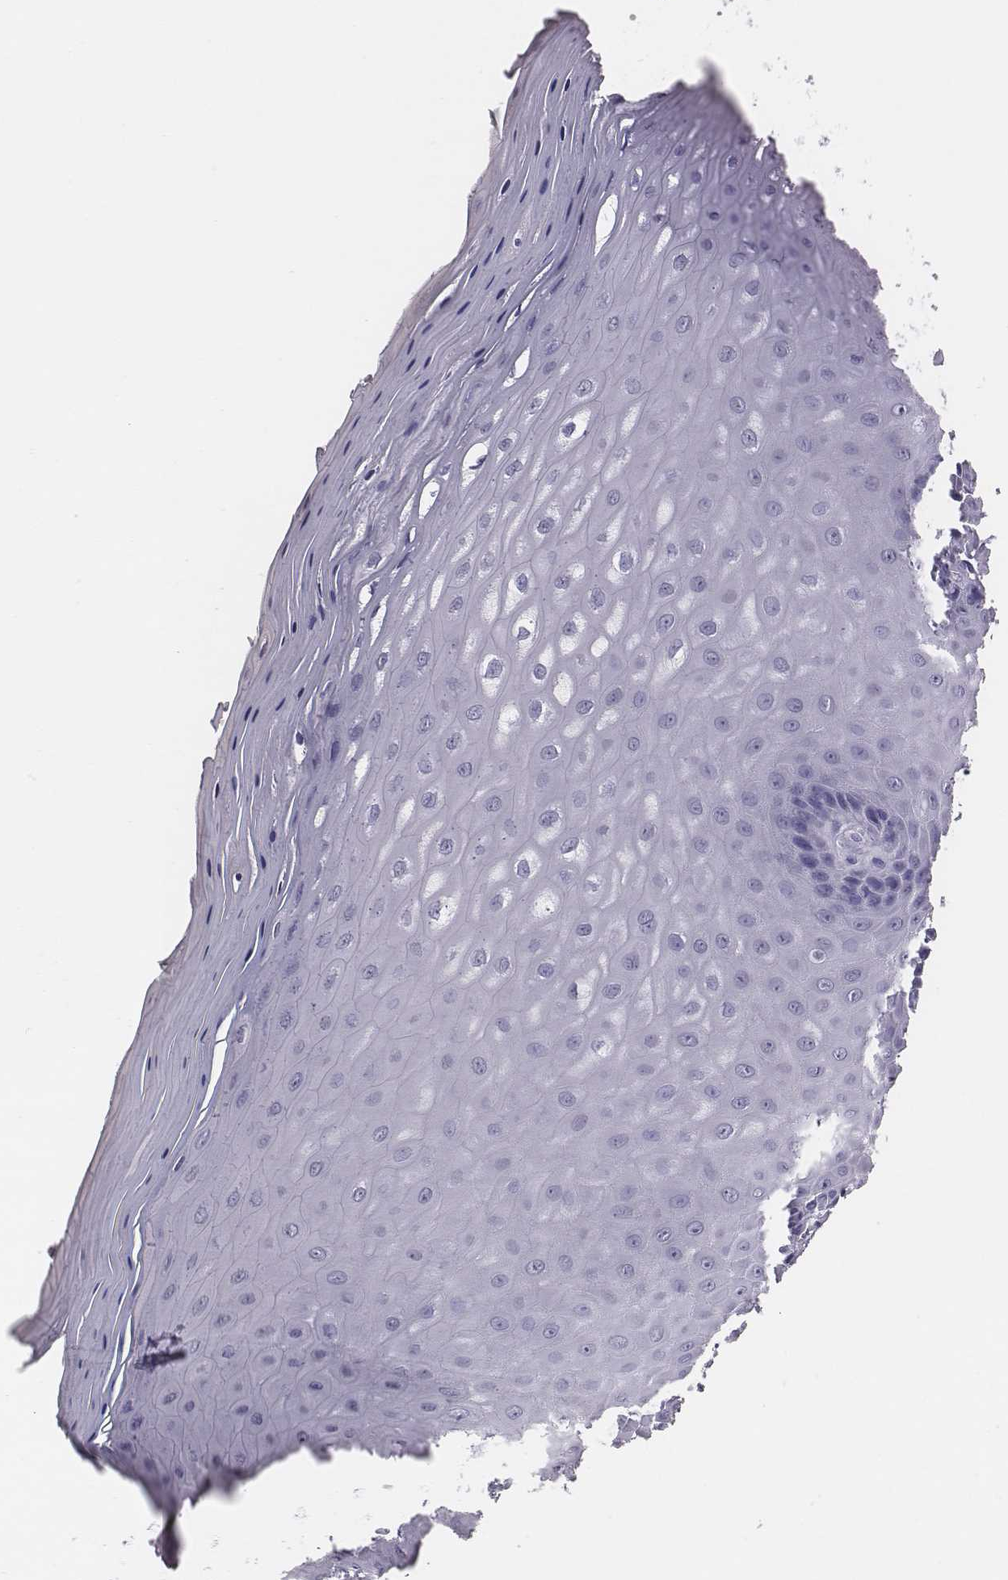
{"staining": {"intensity": "negative", "quantity": "none", "location": "none"}, "tissue": "vagina", "cell_type": "Squamous epithelial cells", "image_type": "normal", "snomed": [{"axis": "morphology", "description": "Normal tissue, NOS"}, {"axis": "topography", "description": "Vagina"}], "caption": "The photomicrograph demonstrates no significant positivity in squamous epithelial cells of vagina. Nuclei are stained in blue.", "gene": "EN1", "patient": {"sex": "female", "age": 83}}